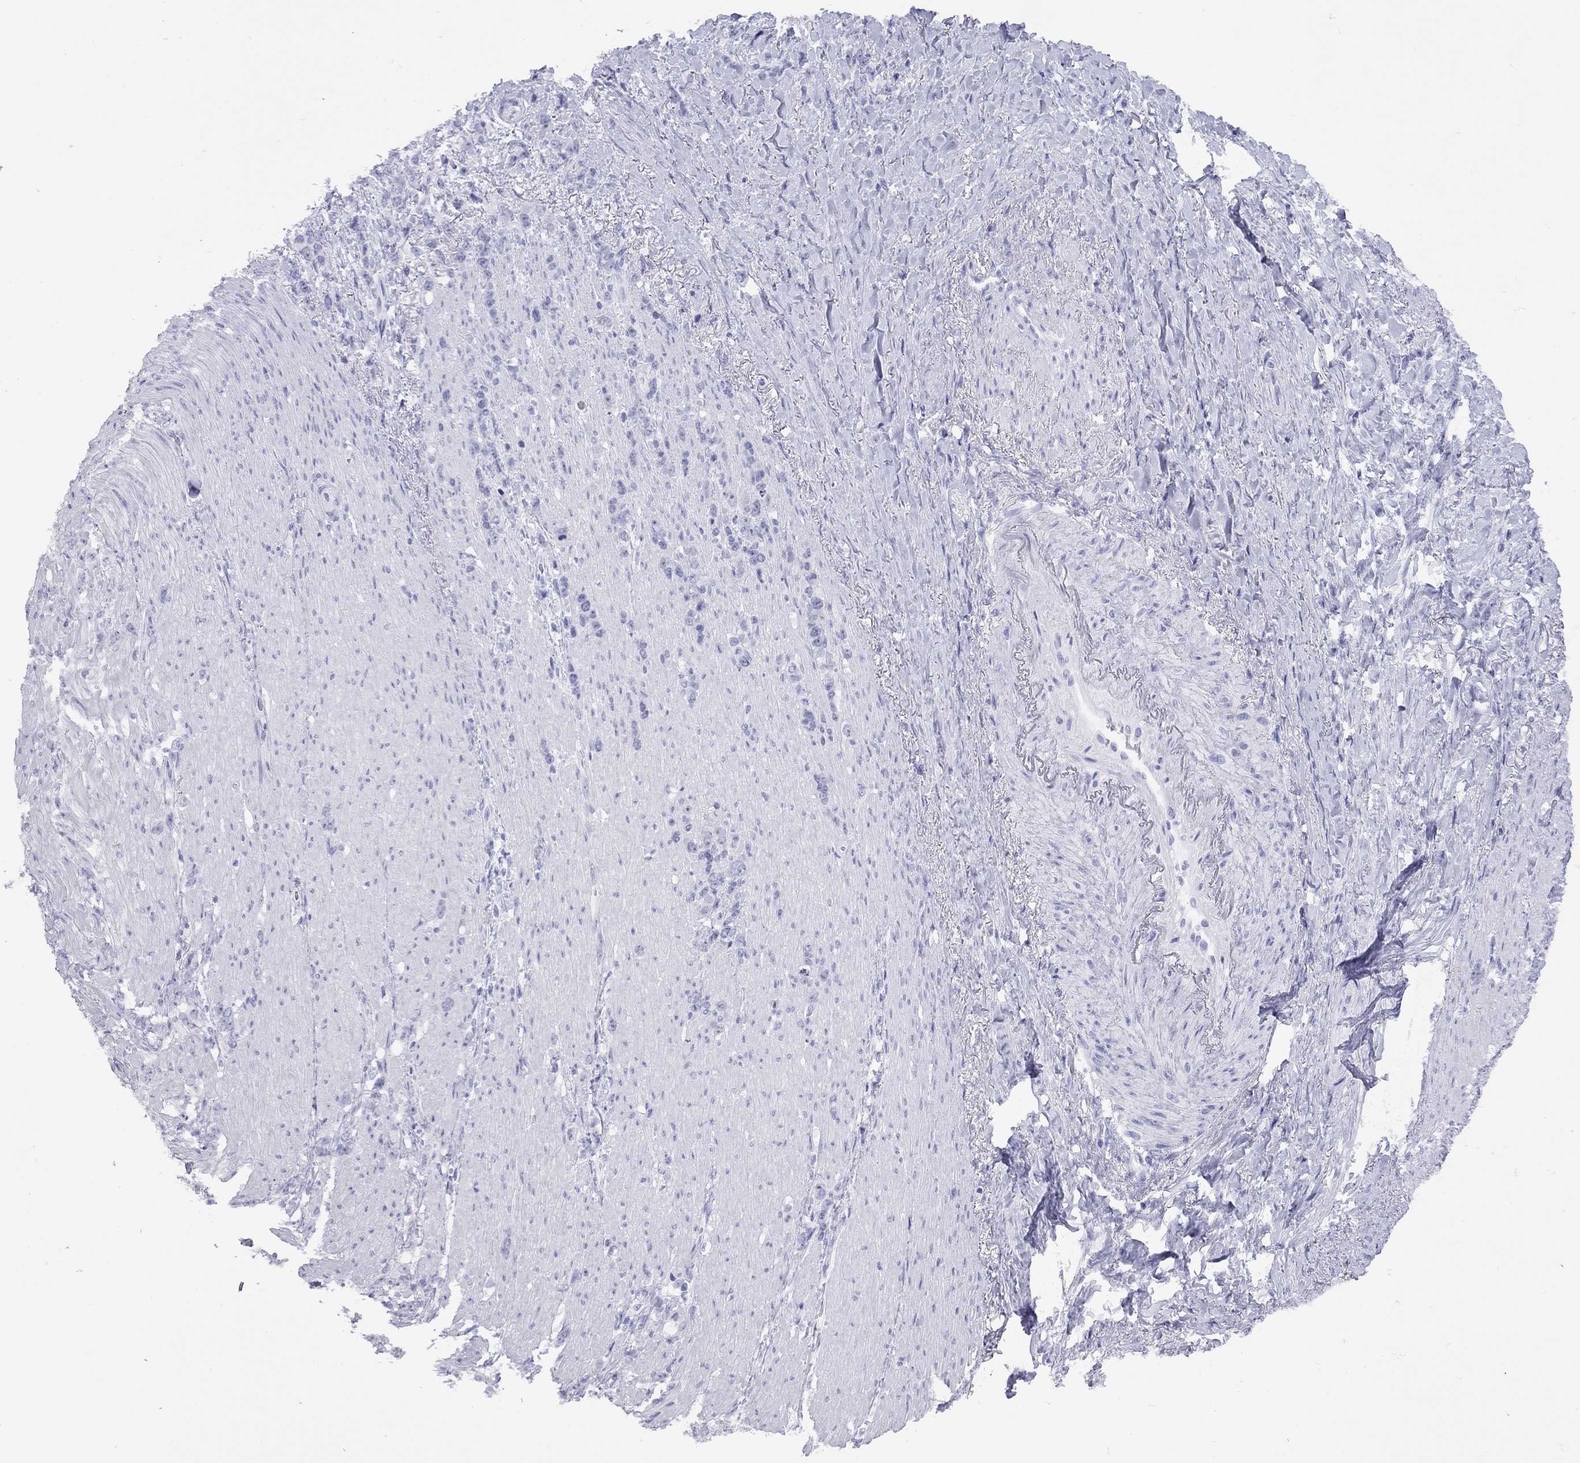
{"staining": {"intensity": "negative", "quantity": "none", "location": "none"}, "tissue": "stomach cancer", "cell_type": "Tumor cells", "image_type": "cancer", "snomed": [{"axis": "morphology", "description": "Adenocarcinoma, NOS"}, {"axis": "topography", "description": "Stomach, lower"}], "caption": "Tumor cells show no significant protein positivity in stomach cancer (adenocarcinoma).", "gene": "LYAR", "patient": {"sex": "male", "age": 88}}